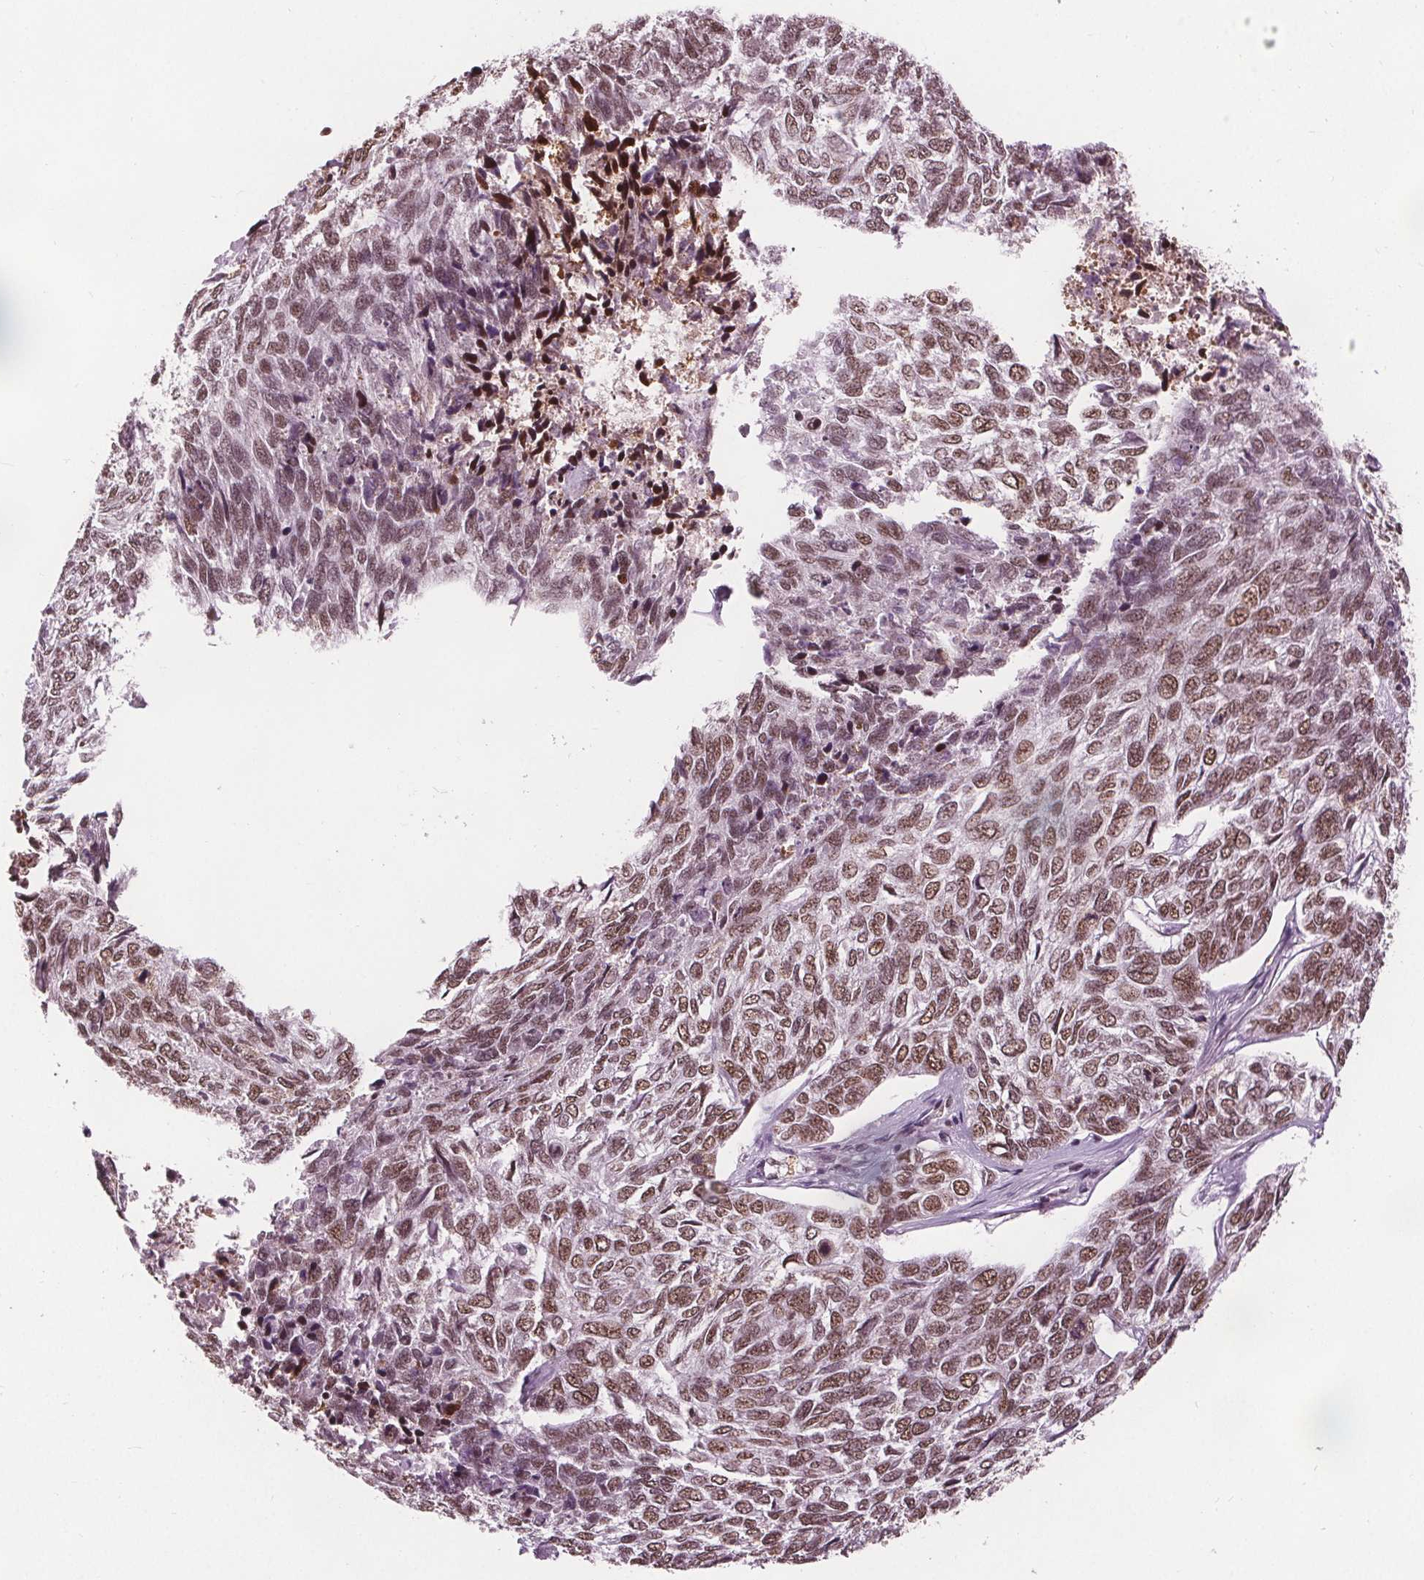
{"staining": {"intensity": "moderate", "quantity": ">75%", "location": "nuclear"}, "tissue": "skin cancer", "cell_type": "Tumor cells", "image_type": "cancer", "snomed": [{"axis": "morphology", "description": "Basal cell carcinoma"}, {"axis": "topography", "description": "Skin"}], "caption": "Skin cancer stained with a protein marker displays moderate staining in tumor cells.", "gene": "IWS1", "patient": {"sex": "female", "age": 65}}